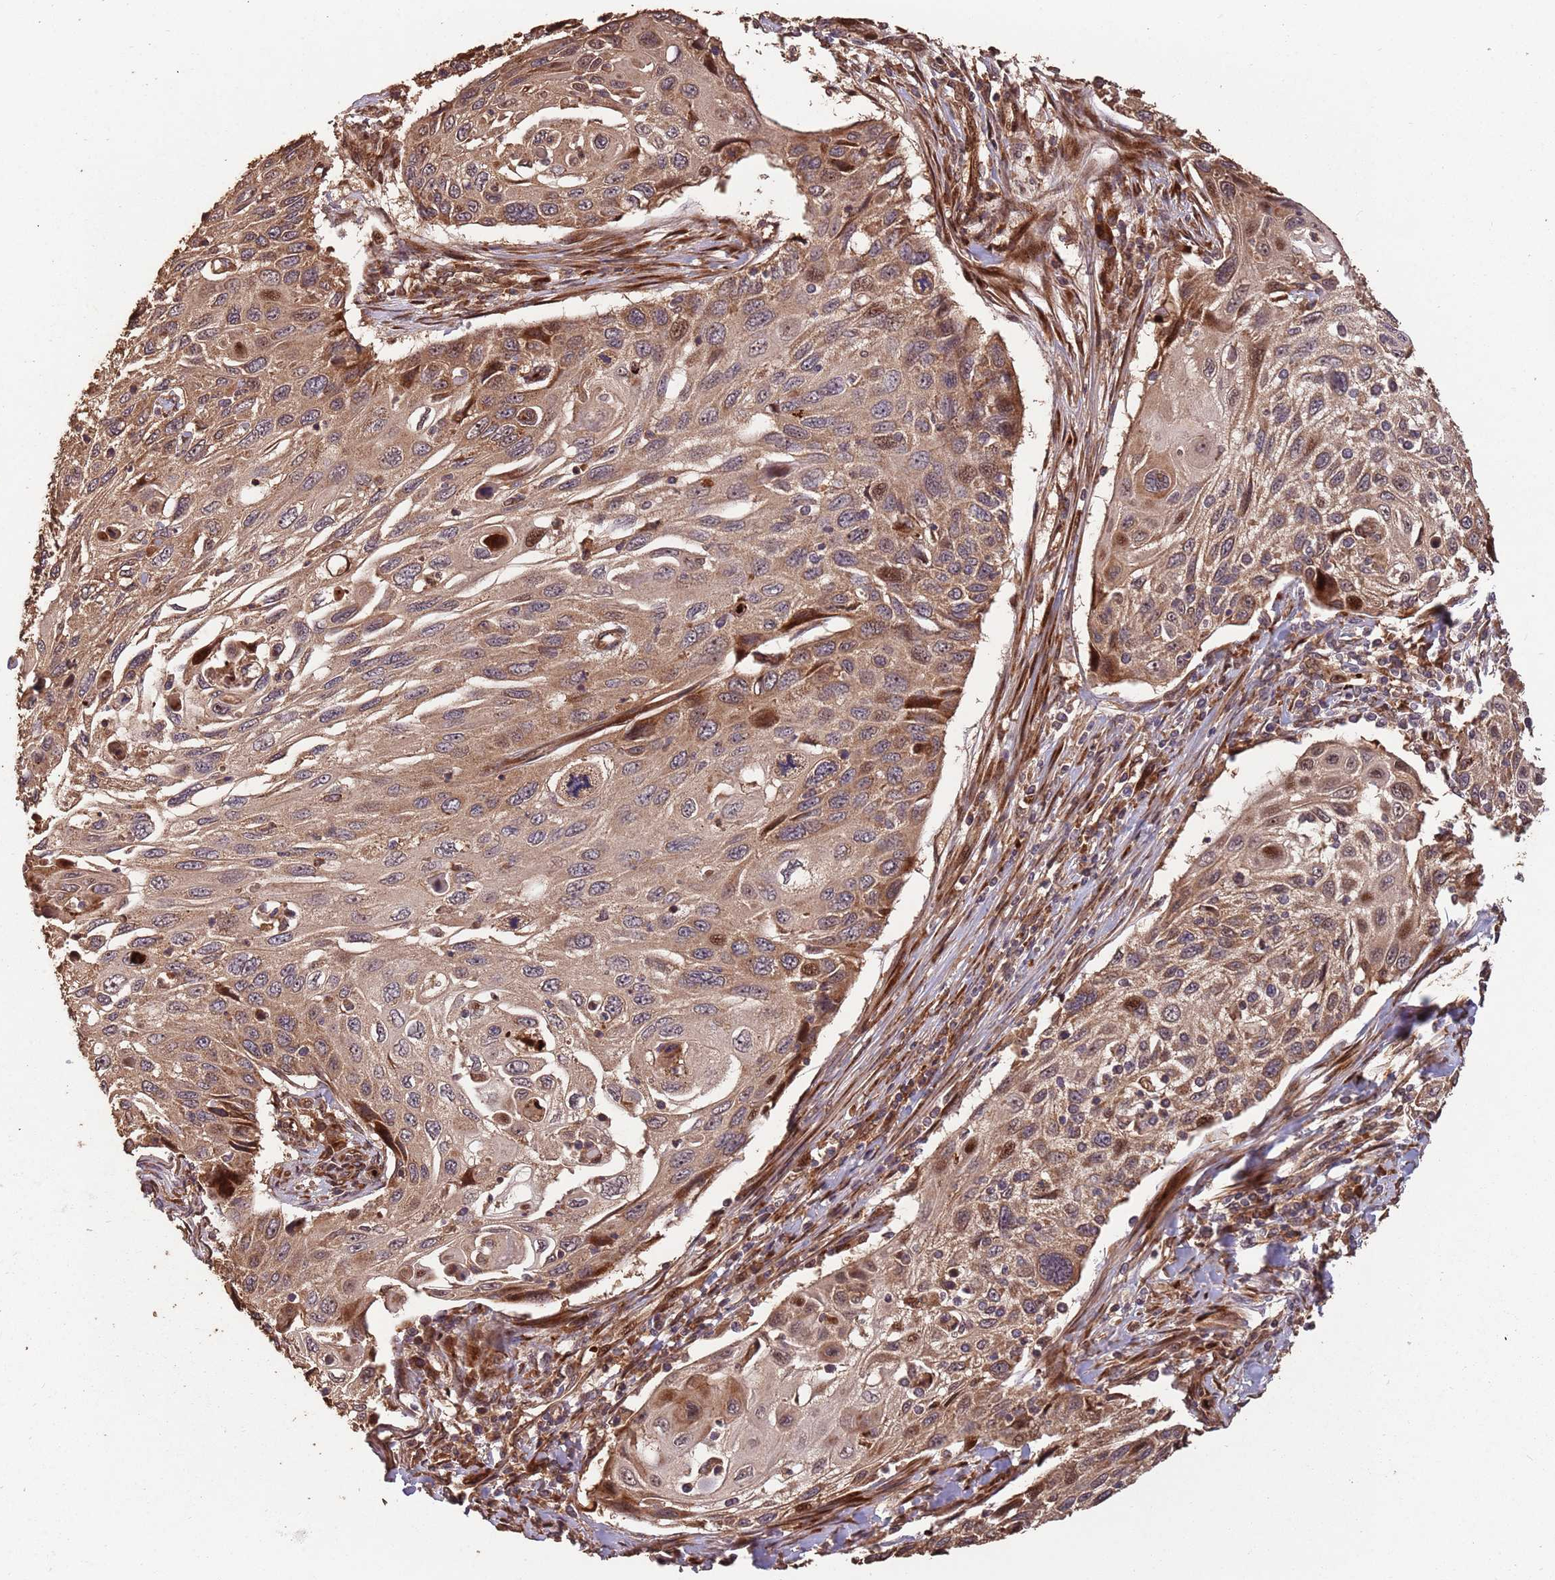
{"staining": {"intensity": "moderate", "quantity": ">75%", "location": "cytoplasmic/membranous"}, "tissue": "cervical cancer", "cell_type": "Tumor cells", "image_type": "cancer", "snomed": [{"axis": "morphology", "description": "Squamous cell carcinoma, NOS"}, {"axis": "topography", "description": "Cervix"}], "caption": "The image reveals staining of squamous cell carcinoma (cervical), revealing moderate cytoplasmic/membranous protein positivity (brown color) within tumor cells.", "gene": "ZNF428", "patient": {"sex": "female", "age": 70}}